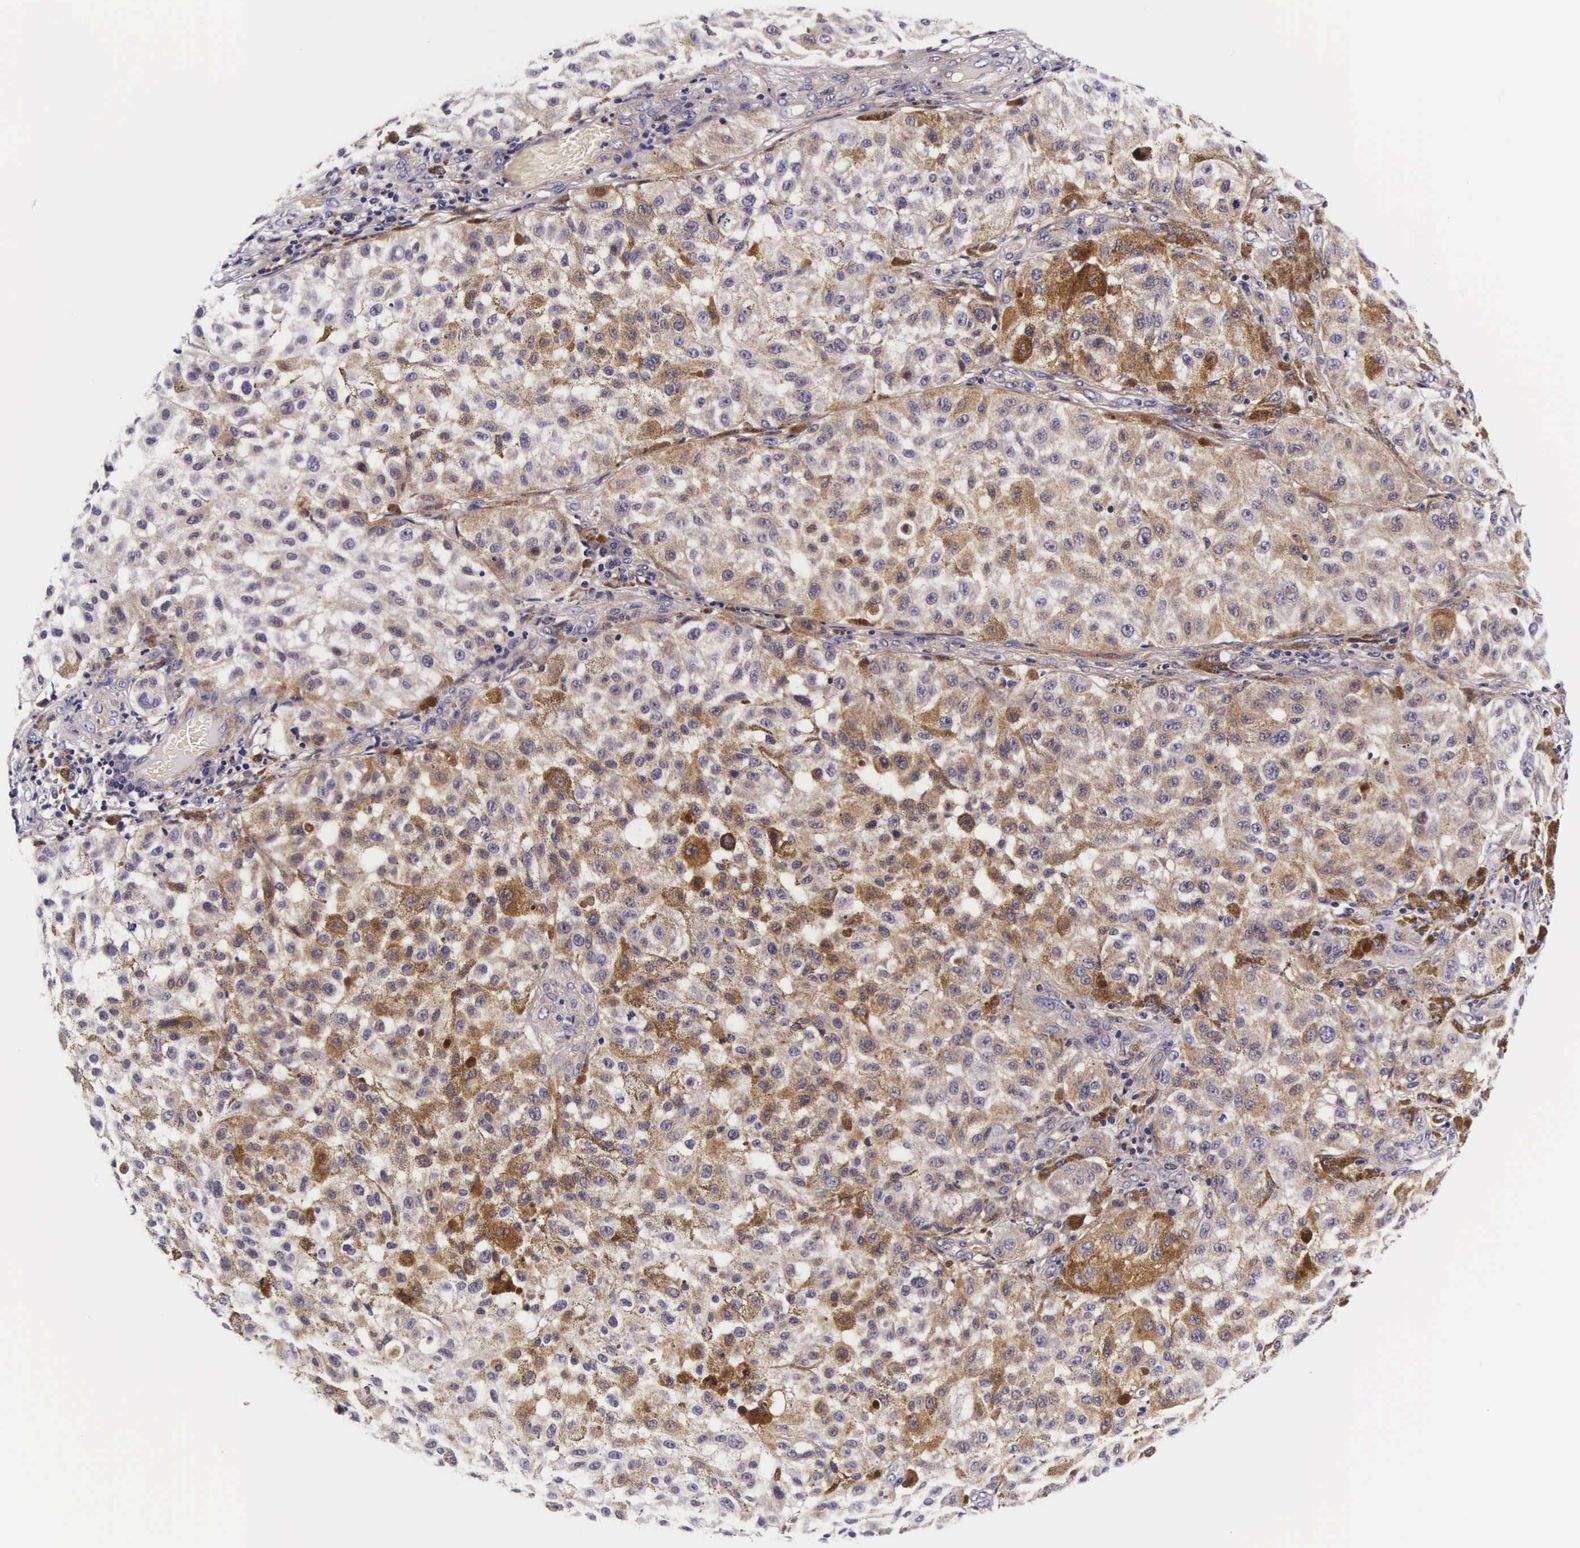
{"staining": {"intensity": "weak", "quantity": "25%-75%", "location": "cytoplasmic/membranous"}, "tissue": "melanoma", "cell_type": "Tumor cells", "image_type": "cancer", "snomed": [{"axis": "morphology", "description": "Malignant melanoma, NOS"}, {"axis": "topography", "description": "Skin"}], "caption": "Human melanoma stained with a protein marker displays weak staining in tumor cells.", "gene": "UPRT", "patient": {"sex": "female", "age": 64}}